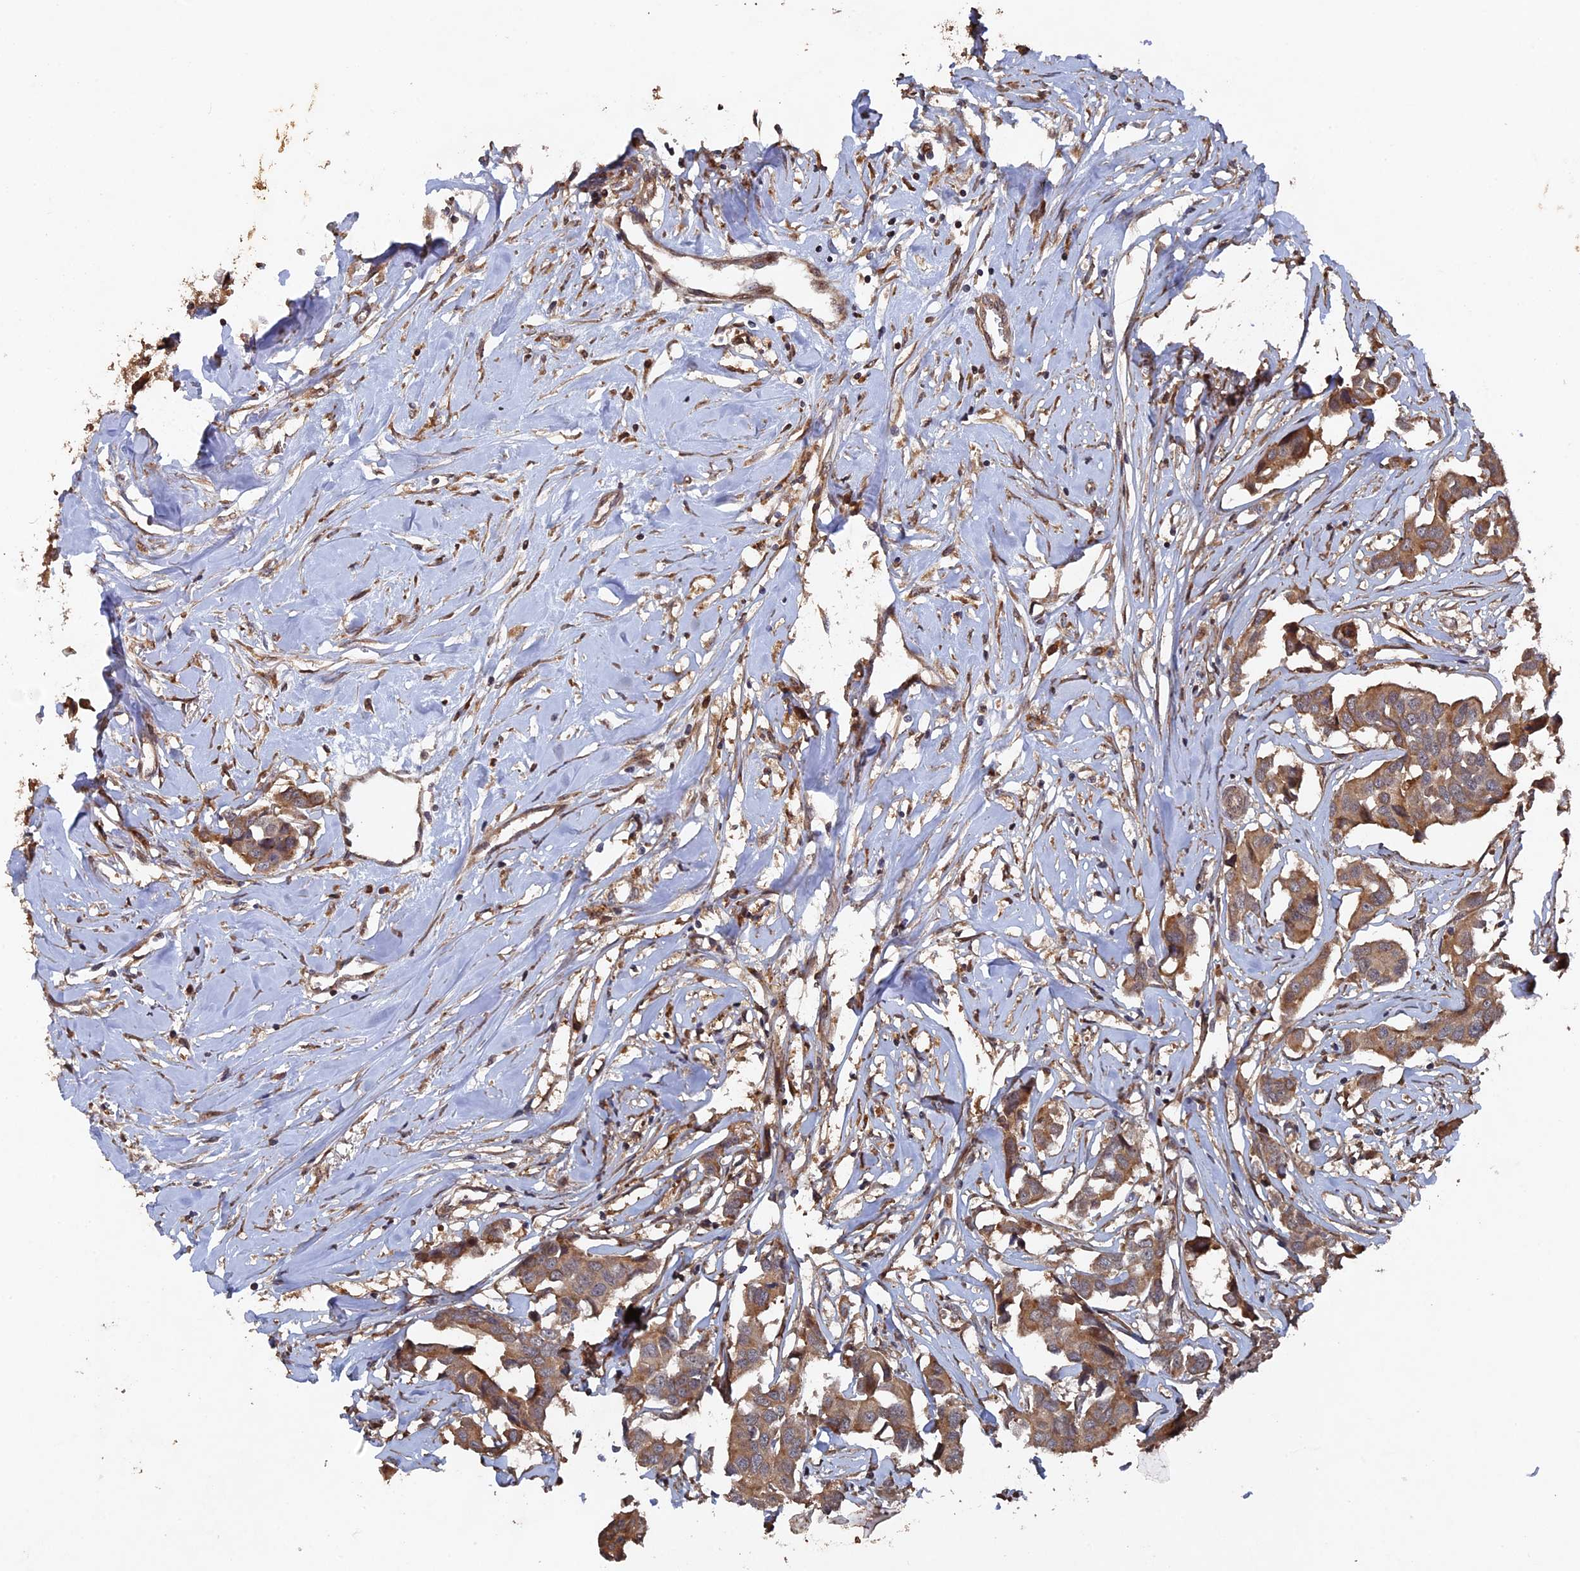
{"staining": {"intensity": "moderate", "quantity": ">75%", "location": "cytoplasmic/membranous"}, "tissue": "breast cancer", "cell_type": "Tumor cells", "image_type": "cancer", "snomed": [{"axis": "morphology", "description": "Duct carcinoma"}, {"axis": "topography", "description": "Breast"}], "caption": "Protein staining of breast cancer (invasive ductal carcinoma) tissue demonstrates moderate cytoplasmic/membranous positivity in about >75% of tumor cells.", "gene": "VPS37C", "patient": {"sex": "female", "age": 80}}